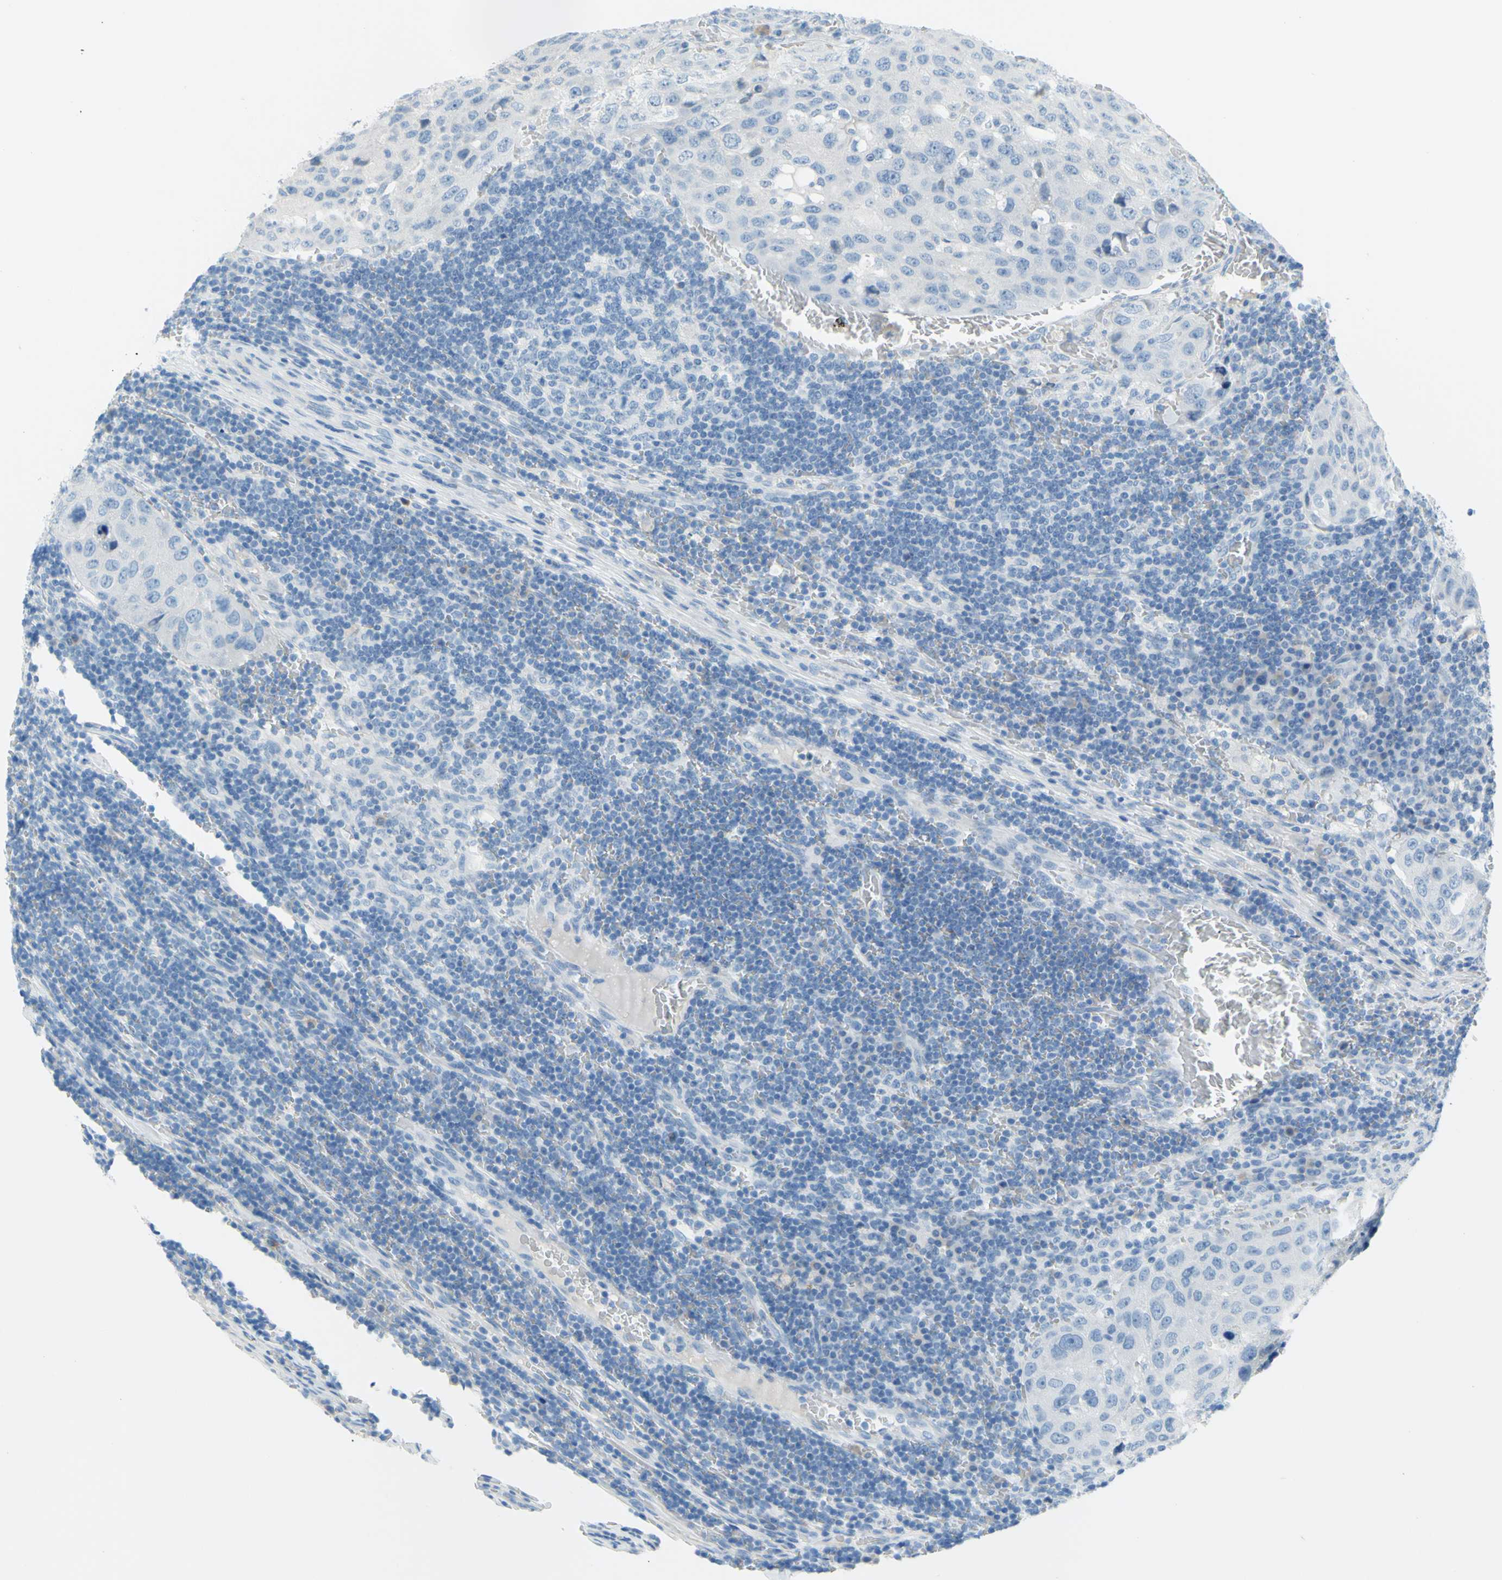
{"staining": {"intensity": "negative", "quantity": "none", "location": "none"}, "tissue": "urothelial cancer", "cell_type": "Tumor cells", "image_type": "cancer", "snomed": [{"axis": "morphology", "description": "Urothelial carcinoma, High grade"}, {"axis": "topography", "description": "Lymph node"}, {"axis": "topography", "description": "Urinary bladder"}], "caption": "An IHC micrograph of urothelial cancer is shown. There is no staining in tumor cells of urothelial cancer.", "gene": "DCT", "patient": {"sex": "male", "age": 51}}